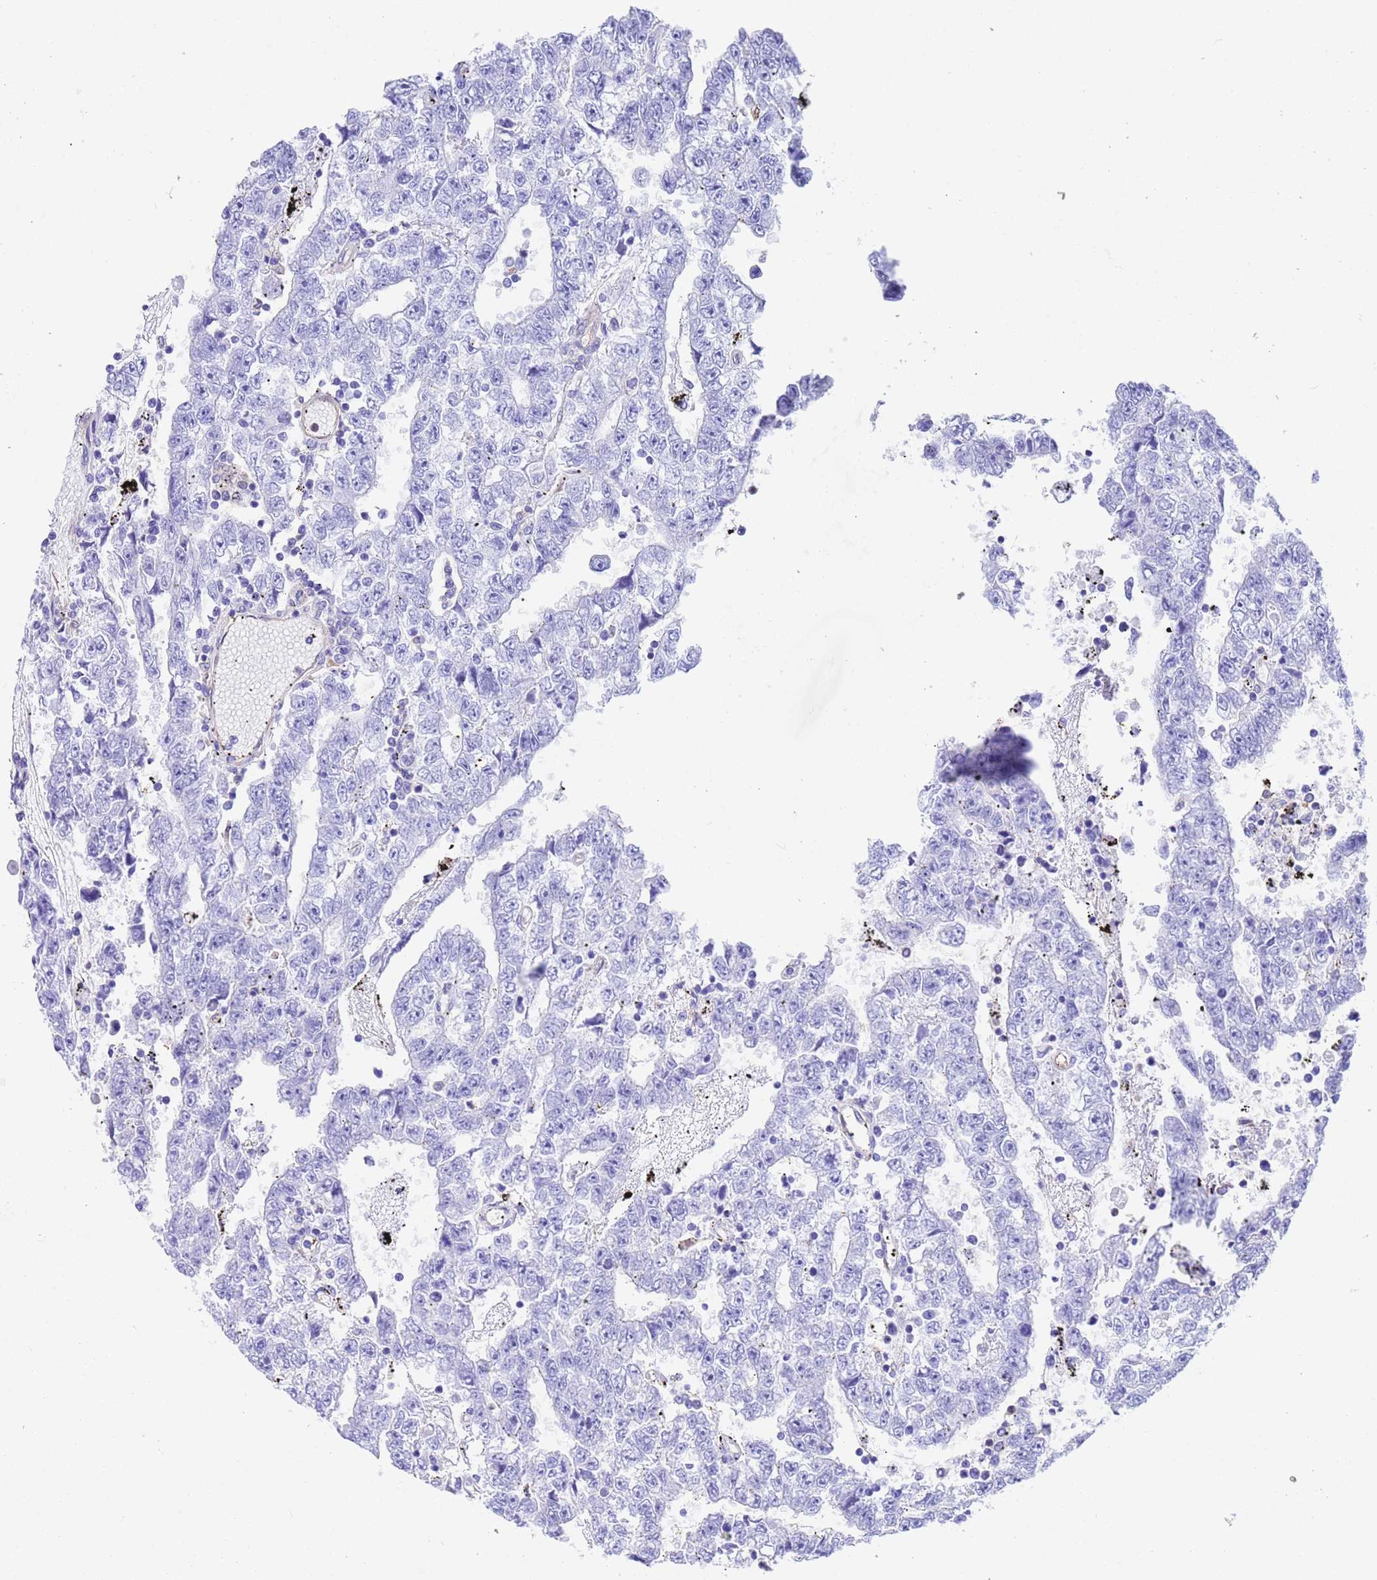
{"staining": {"intensity": "negative", "quantity": "none", "location": "none"}, "tissue": "testis cancer", "cell_type": "Tumor cells", "image_type": "cancer", "snomed": [{"axis": "morphology", "description": "Carcinoma, Embryonal, NOS"}, {"axis": "topography", "description": "Testis"}], "caption": "An immunohistochemistry micrograph of testis embryonal carcinoma is shown. There is no staining in tumor cells of testis embryonal carcinoma. Brightfield microscopy of immunohistochemistry (IHC) stained with DAB (brown) and hematoxylin (blue), captured at high magnification.", "gene": "C6orf47", "patient": {"sex": "male", "age": 25}}